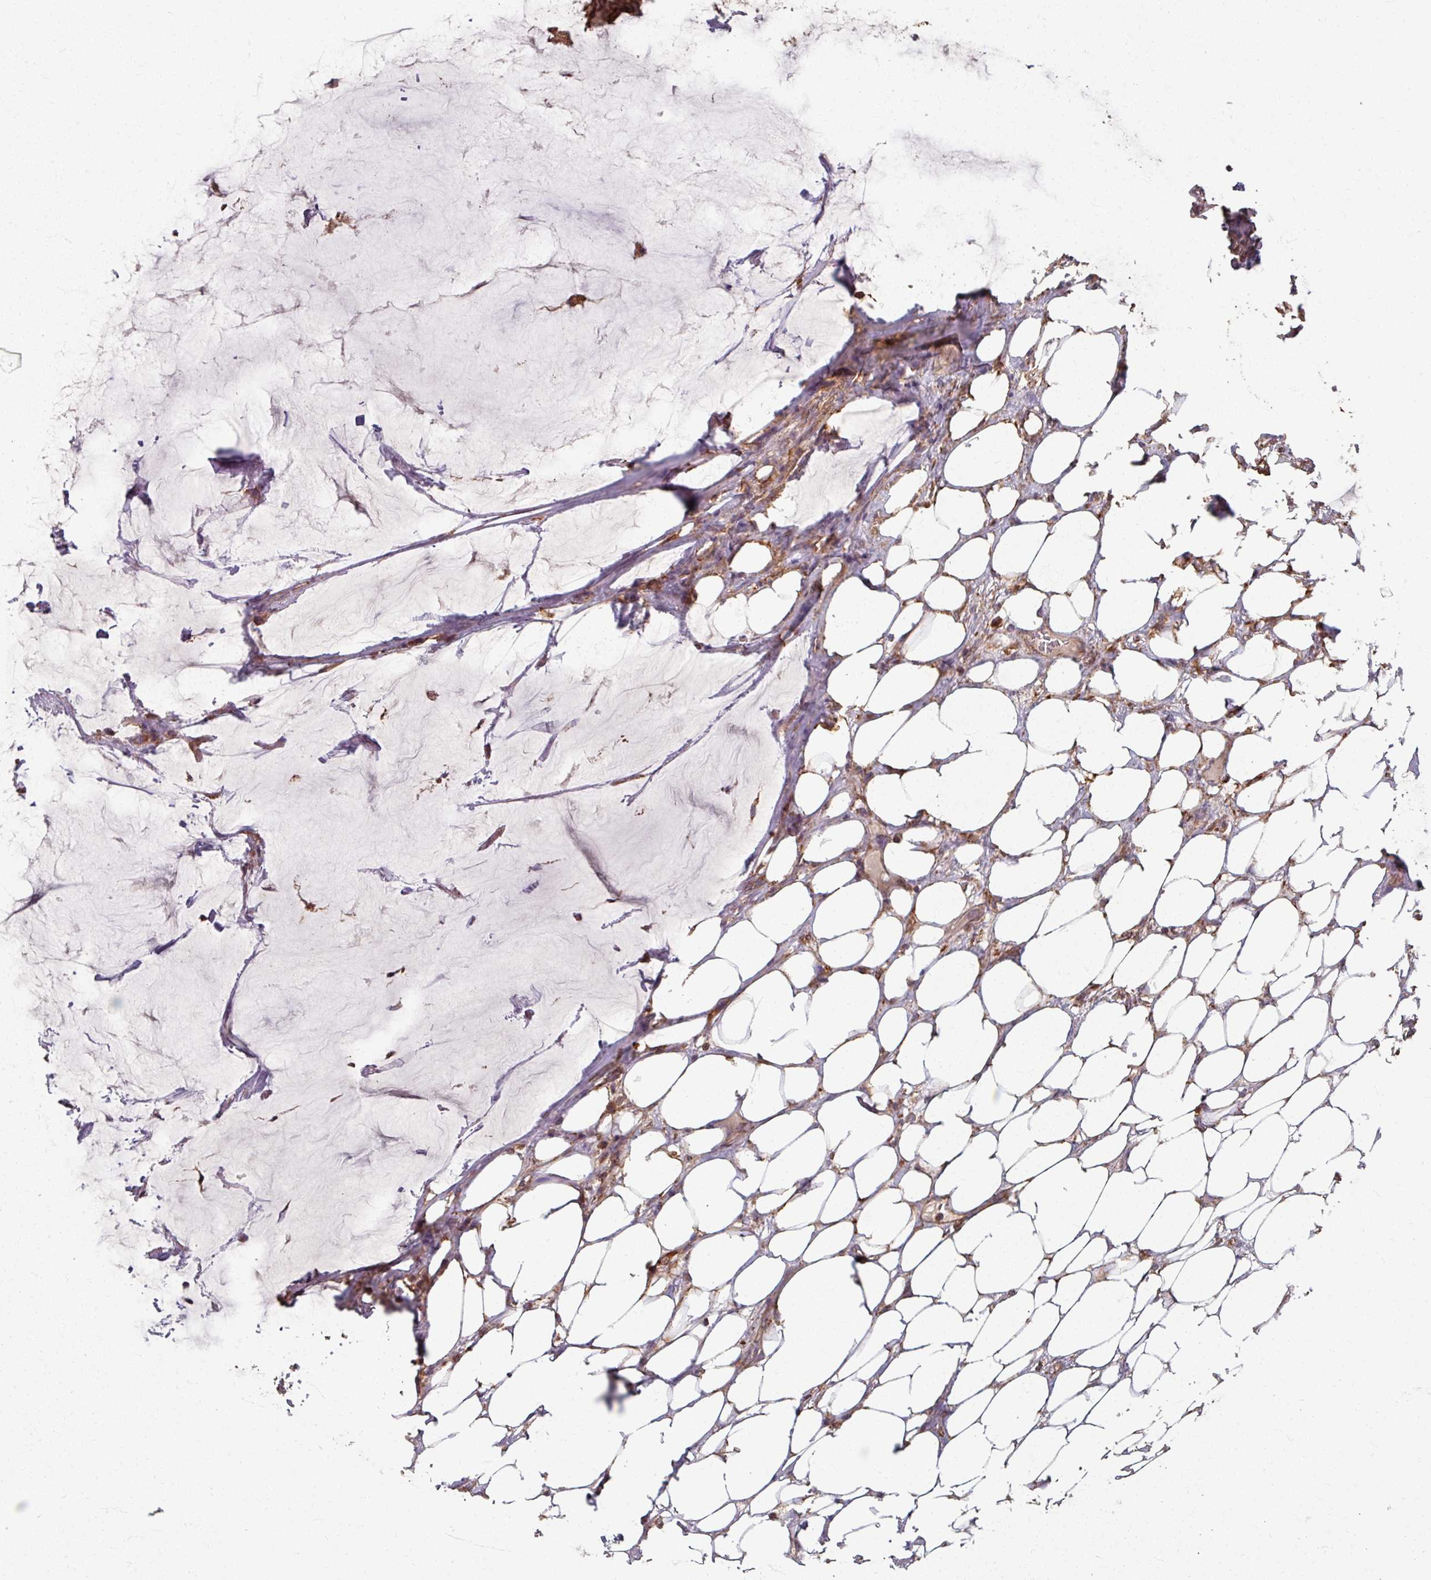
{"staining": {"intensity": "strong", "quantity": ">75%", "location": "cytoplasmic/membranous"}, "tissue": "breast cancer", "cell_type": "Tumor cells", "image_type": "cancer", "snomed": [{"axis": "morphology", "description": "Duct carcinoma"}, {"axis": "topography", "description": "Breast"}], "caption": "Brown immunohistochemical staining in human infiltrating ductal carcinoma (breast) shows strong cytoplasmic/membranous staining in about >75% of tumor cells. The staining was performed using DAB (3,3'-diaminobenzidine) to visualize the protein expression in brown, while the nuclei were stained in blue with hematoxylin (Magnification: 20x).", "gene": "CCDC68", "patient": {"sex": "female", "age": 93}}